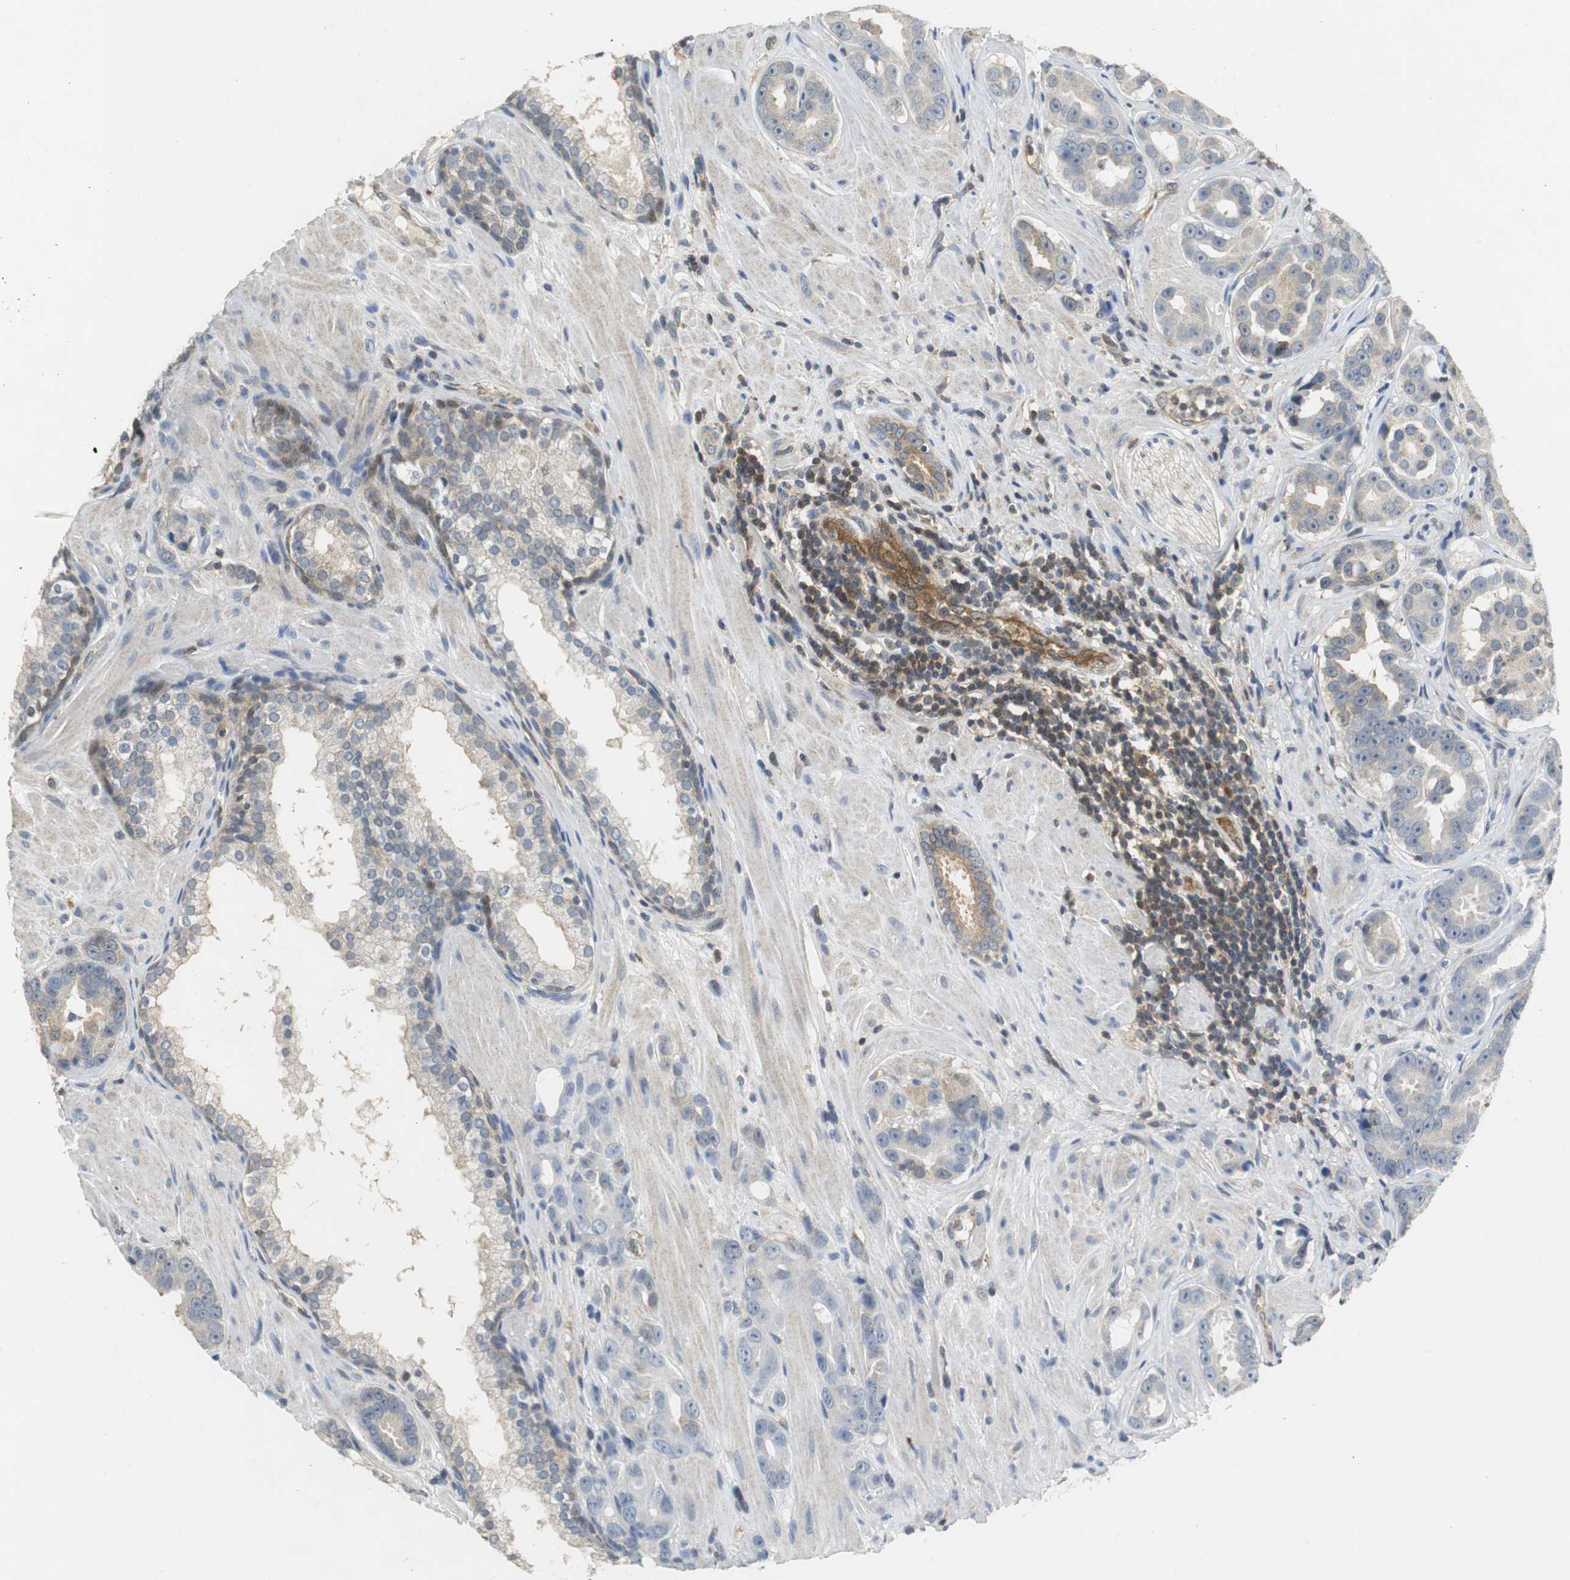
{"staining": {"intensity": "weak", "quantity": "25%-75%", "location": "cytoplasmic/membranous"}, "tissue": "prostate cancer", "cell_type": "Tumor cells", "image_type": "cancer", "snomed": [{"axis": "morphology", "description": "Adenocarcinoma, Low grade"}, {"axis": "topography", "description": "Prostate"}], "caption": "Immunohistochemistry image of prostate cancer (adenocarcinoma (low-grade)) stained for a protein (brown), which shows low levels of weak cytoplasmic/membranous expression in about 25%-75% of tumor cells.", "gene": "GSDMD", "patient": {"sex": "male", "age": 59}}